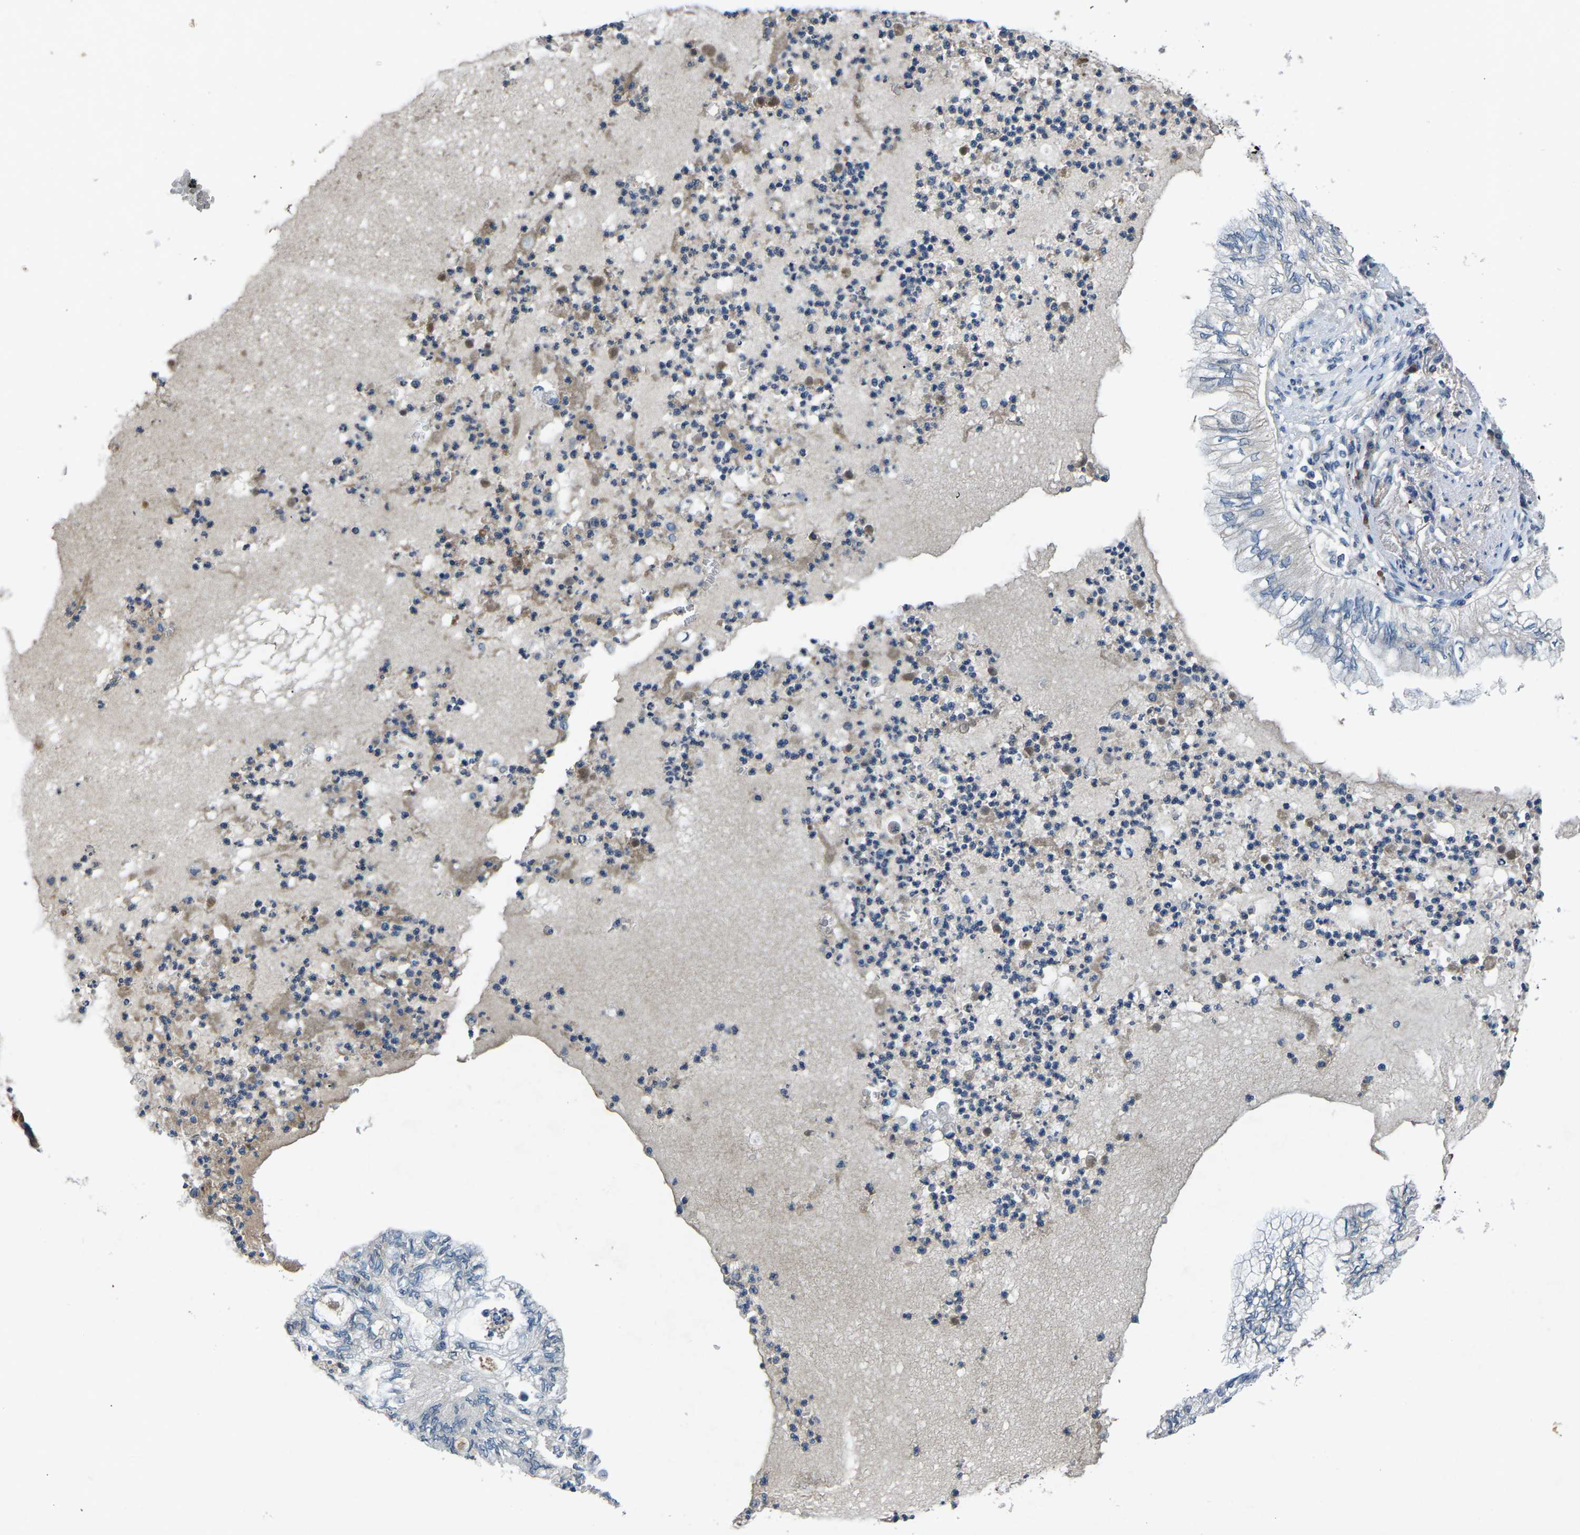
{"staining": {"intensity": "negative", "quantity": "none", "location": "none"}, "tissue": "lung cancer", "cell_type": "Tumor cells", "image_type": "cancer", "snomed": [{"axis": "morphology", "description": "Normal tissue, NOS"}, {"axis": "morphology", "description": "Adenocarcinoma, NOS"}, {"axis": "topography", "description": "Bronchus"}, {"axis": "topography", "description": "Lung"}], "caption": "IHC photomicrograph of human lung adenocarcinoma stained for a protein (brown), which displays no expression in tumor cells. (DAB IHC visualized using brightfield microscopy, high magnification).", "gene": "PLG", "patient": {"sex": "female", "age": 70}}